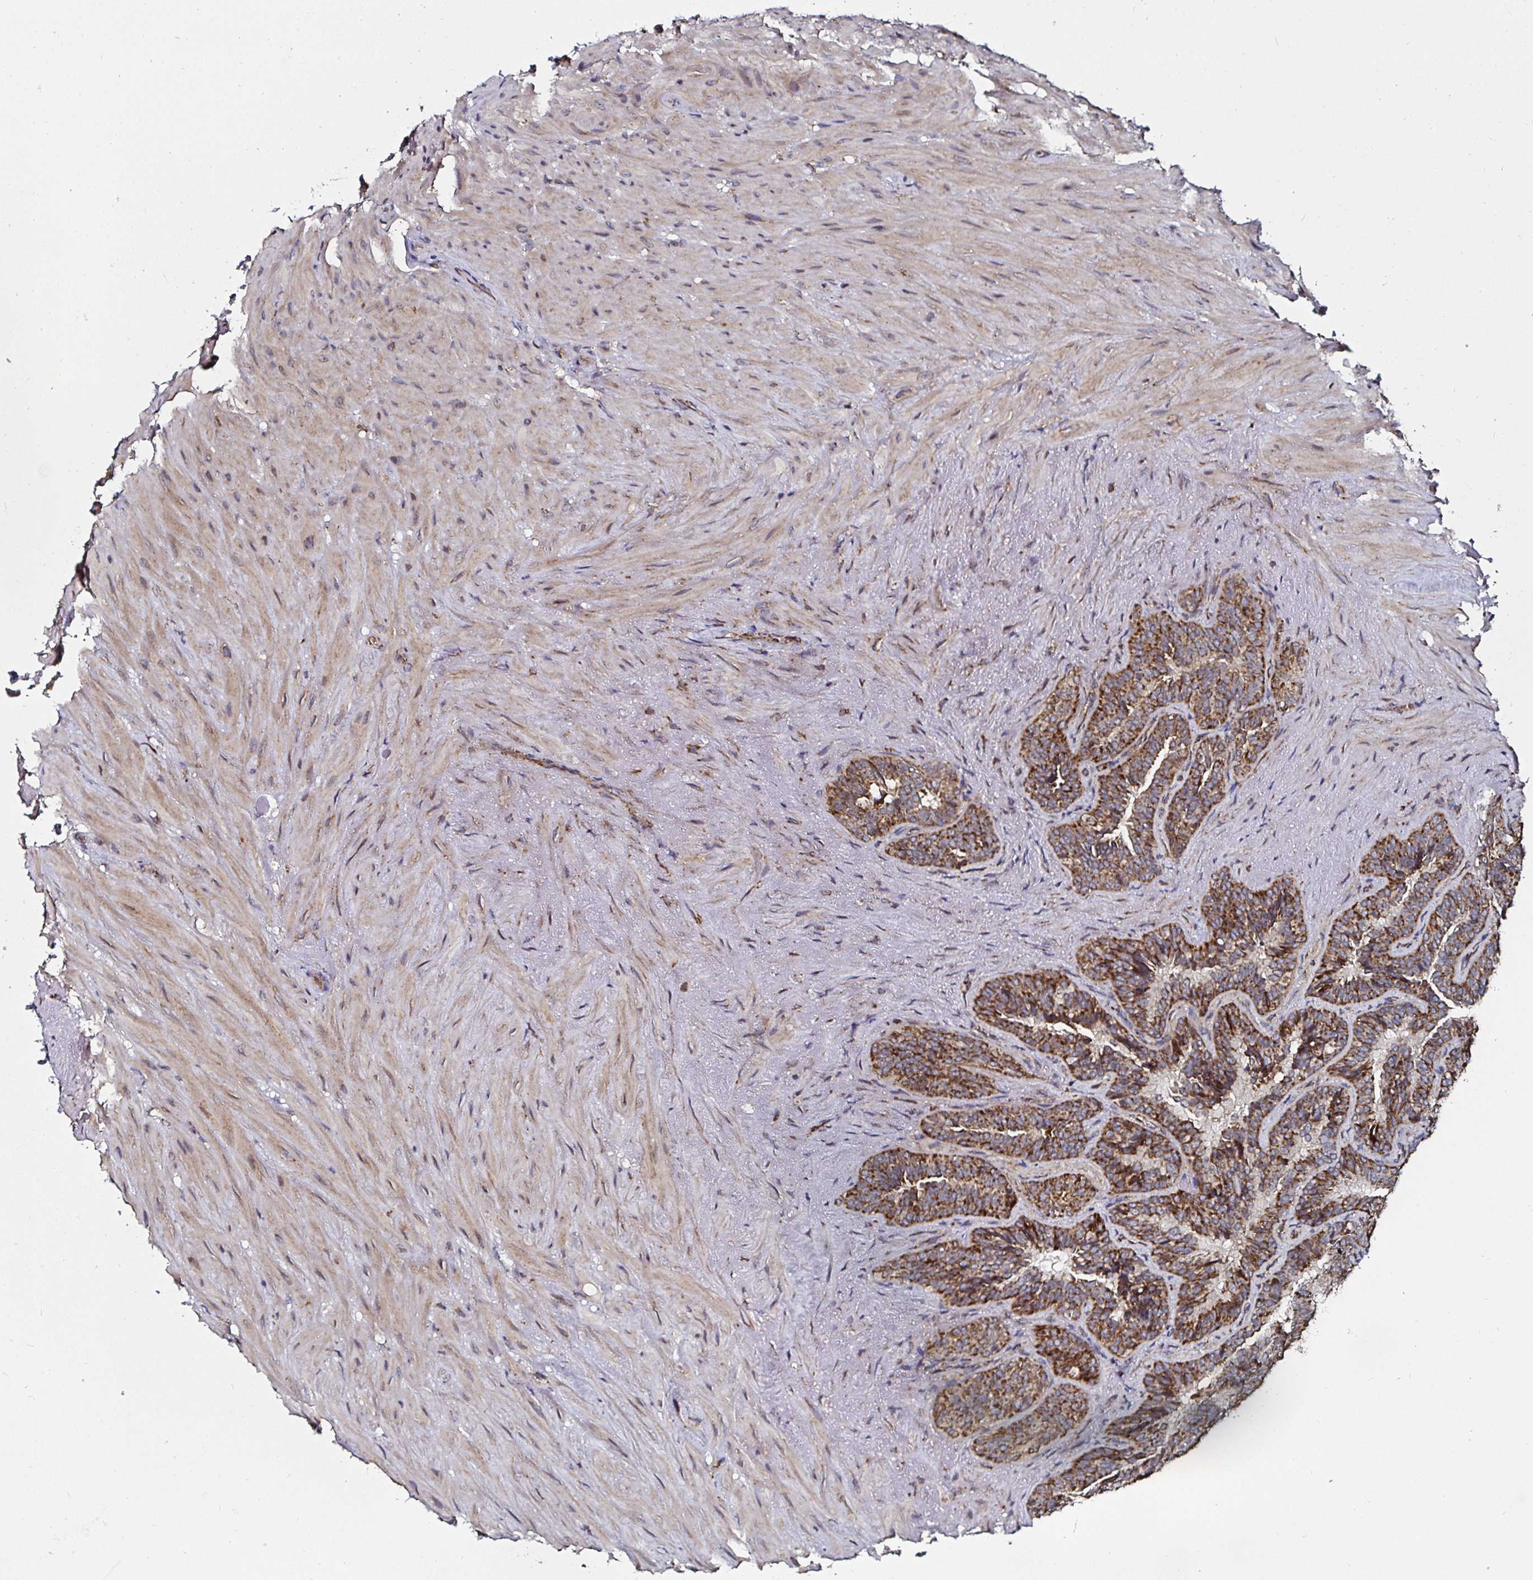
{"staining": {"intensity": "strong", "quantity": ">75%", "location": "cytoplasmic/membranous"}, "tissue": "seminal vesicle", "cell_type": "Glandular cells", "image_type": "normal", "snomed": [{"axis": "morphology", "description": "Normal tissue, NOS"}, {"axis": "topography", "description": "Seminal veicle"}], "caption": "Glandular cells display high levels of strong cytoplasmic/membranous staining in approximately >75% of cells in benign human seminal vesicle.", "gene": "ATAD3A", "patient": {"sex": "male", "age": 60}}